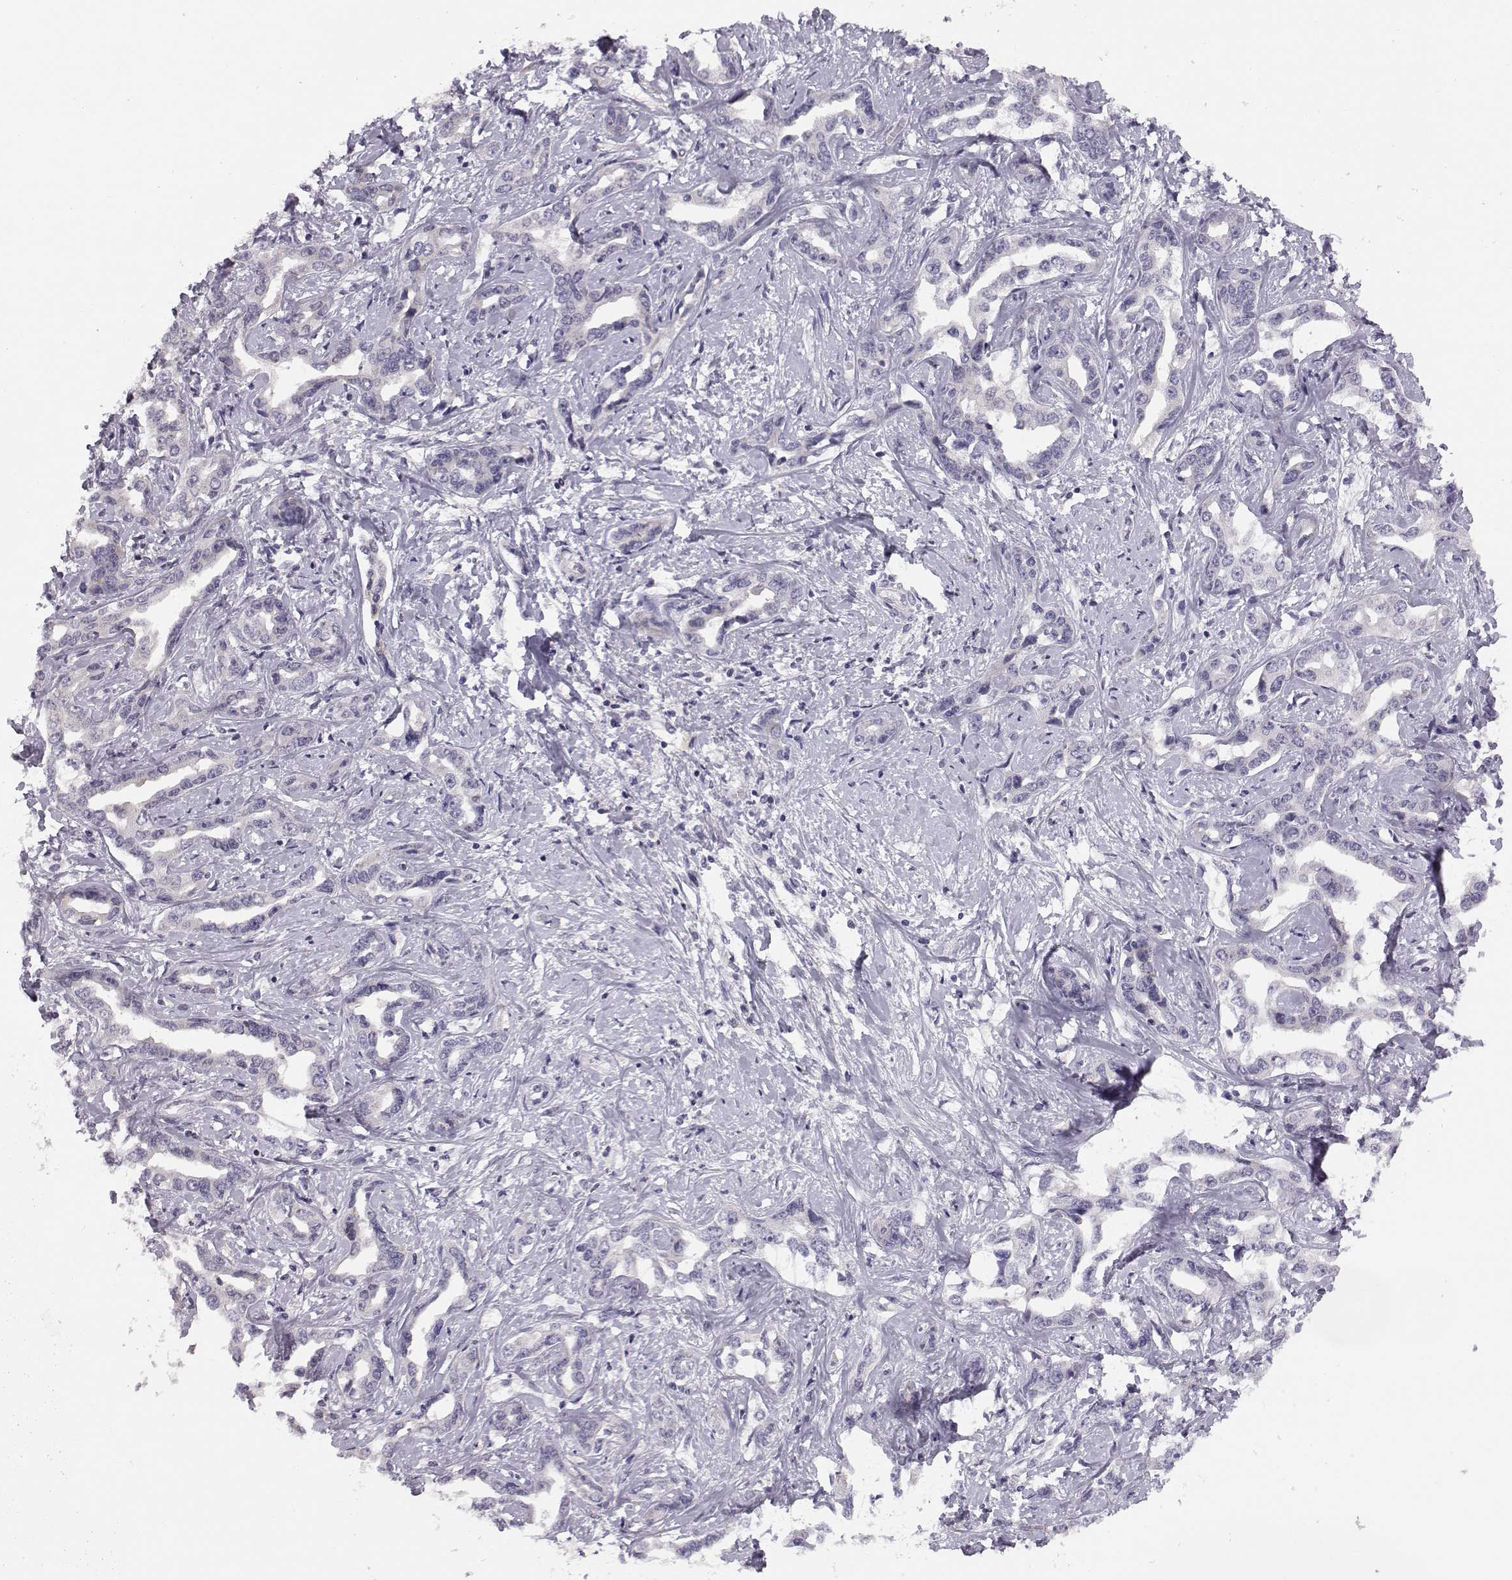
{"staining": {"intensity": "negative", "quantity": "none", "location": "none"}, "tissue": "liver cancer", "cell_type": "Tumor cells", "image_type": "cancer", "snomed": [{"axis": "morphology", "description": "Cholangiocarcinoma"}, {"axis": "topography", "description": "Liver"}], "caption": "This is a image of immunohistochemistry (IHC) staining of cholangiocarcinoma (liver), which shows no positivity in tumor cells.", "gene": "ACSL6", "patient": {"sex": "male", "age": 59}}